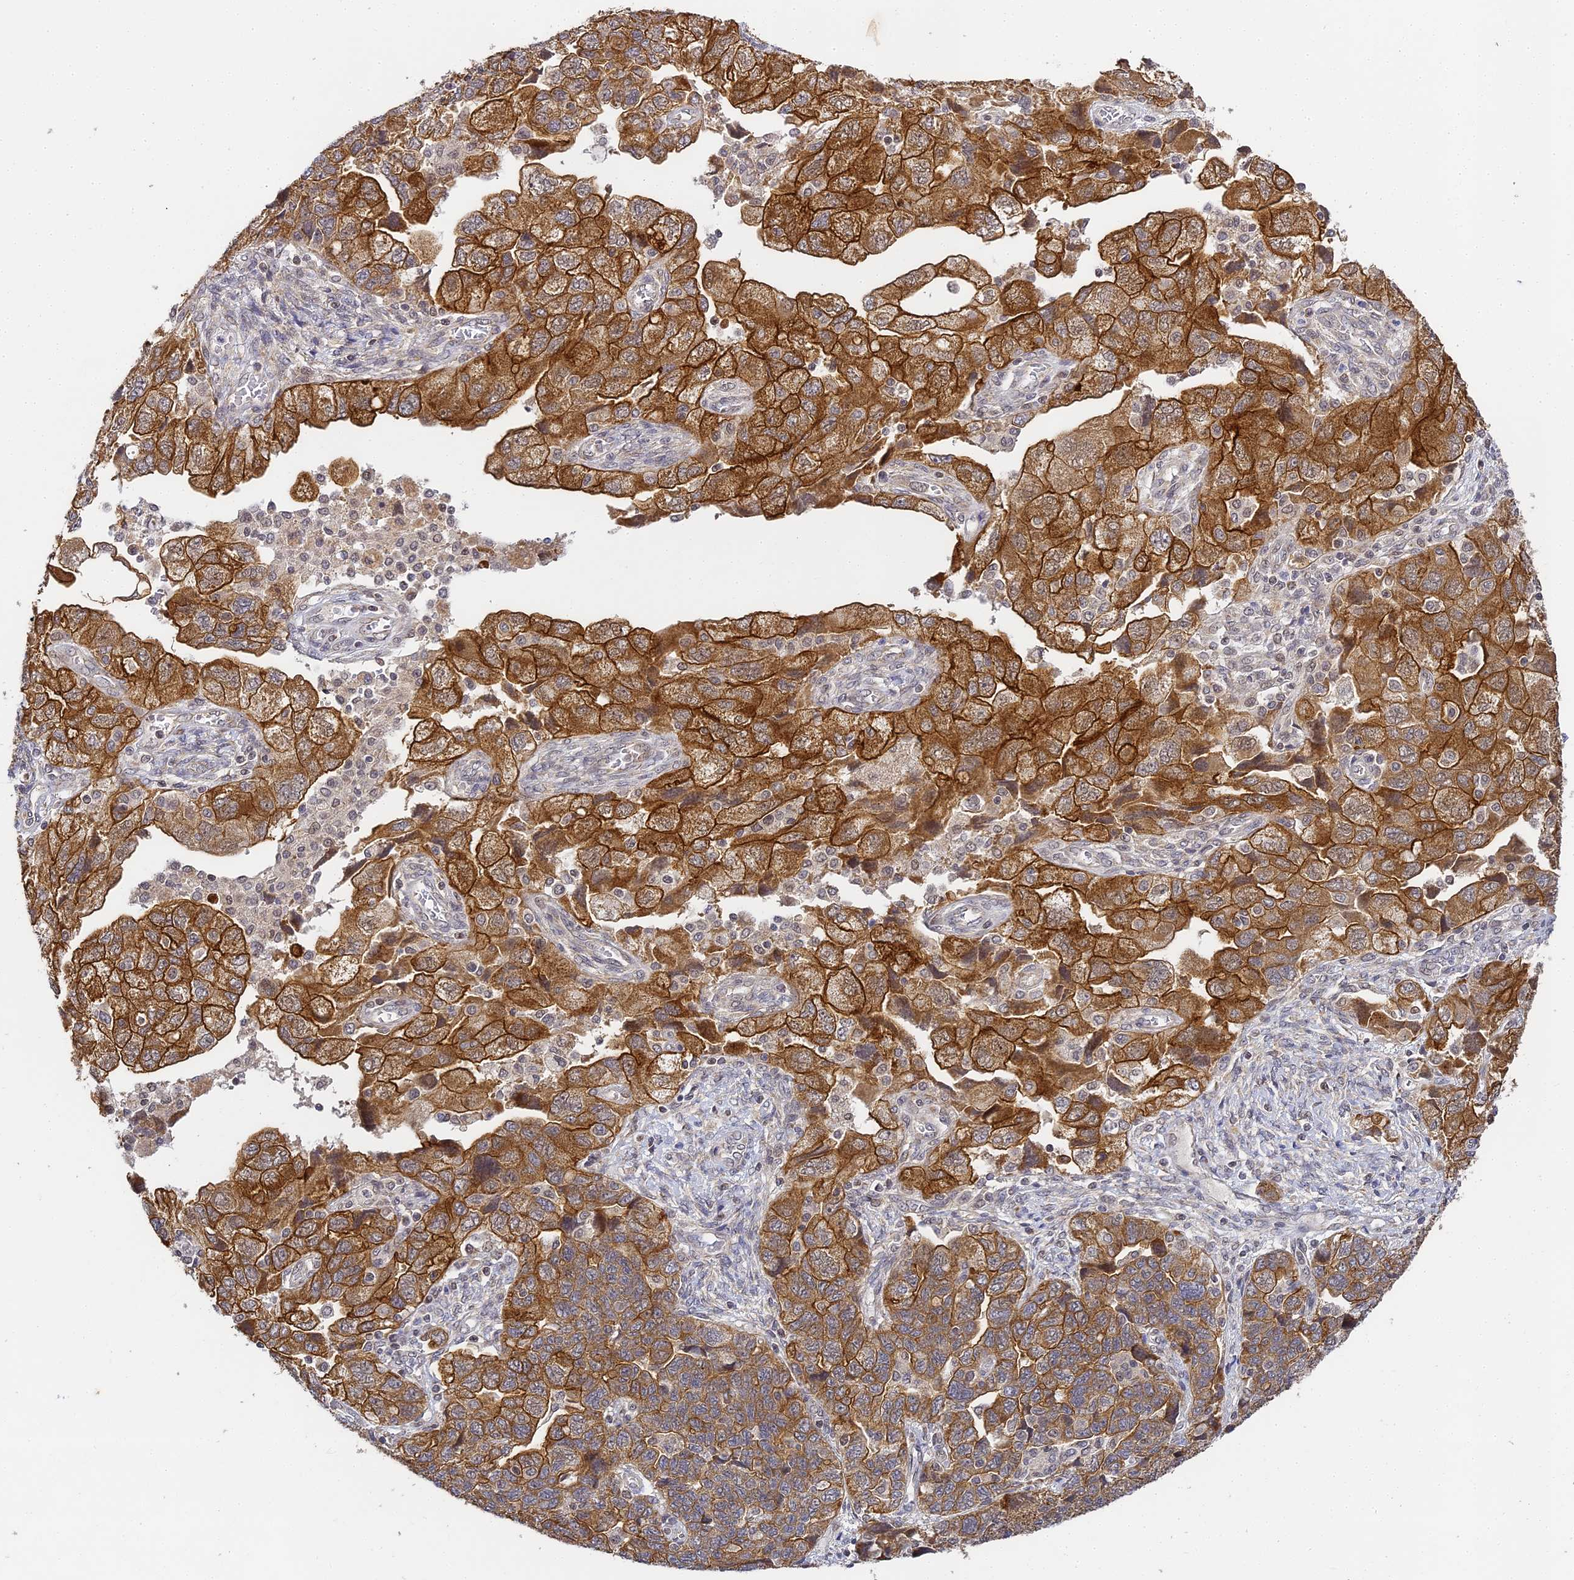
{"staining": {"intensity": "strong", "quantity": ">75%", "location": "cytoplasmic/membranous"}, "tissue": "ovarian cancer", "cell_type": "Tumor cells", "image_type": "cancer", "snomed": [{"axis": "morphology", "description": "Carcinoma, NOS"}, {"axis": "morphology", "description": "Cystadenocarcinoma, serous, NOS"}, {"axis": "topography", "description": "Ovary"}], "caption": "Immunohistochemical staining of ovarian cancer (serous cystadenocarcinoma) reveals high levels of strong cytoplasmic/membranous staining in about >75% of tumor cells.", "gene": "DNAAF10", "patient": {"sex": "female", "age": 69}}